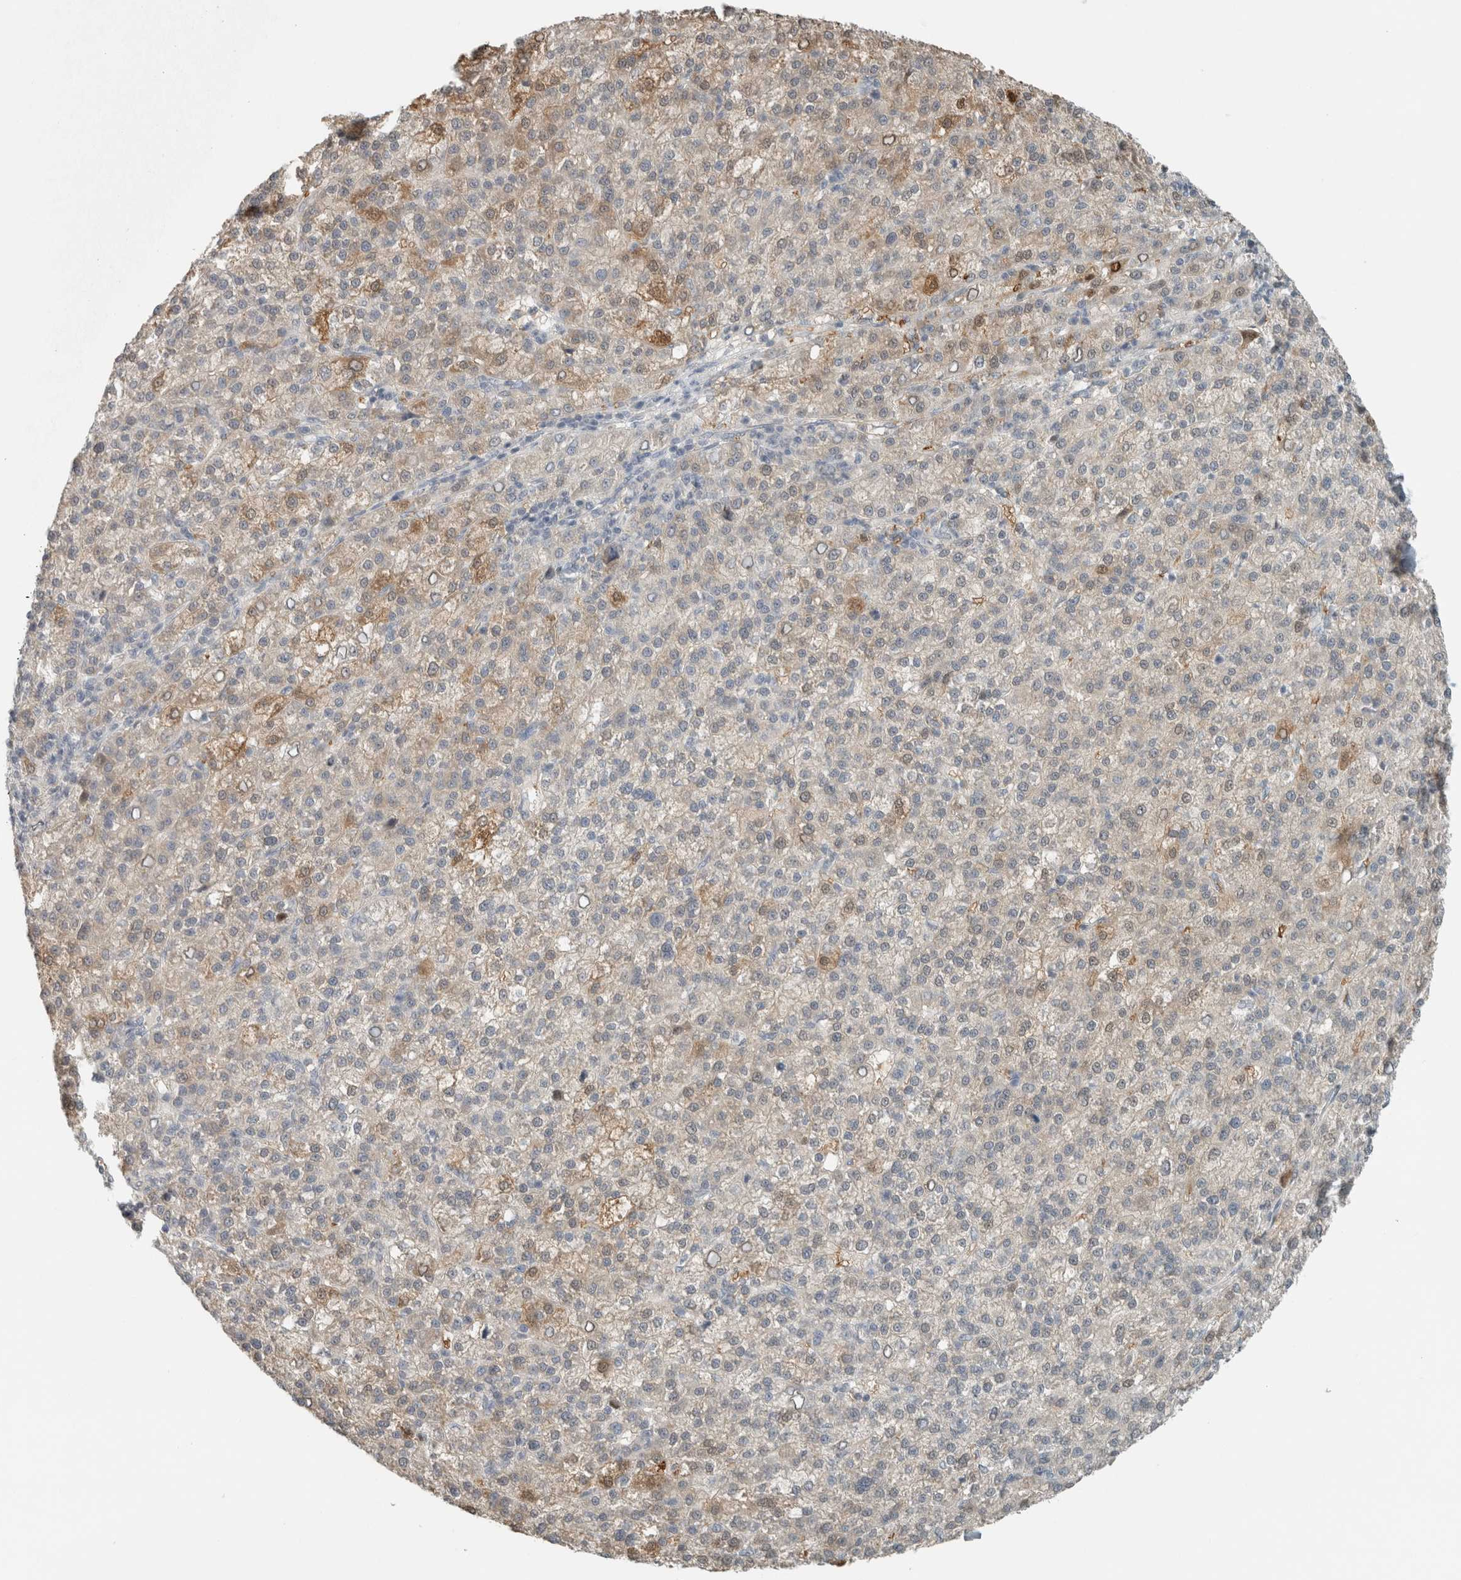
{"staining": {"intensity": "moderate", "quantity": "<25%", "location": "cytoplasmic/membranous"}, "tissue": "liver cancer", "cell_type": "Tumor cells", "image_type": "cancer", "snomed": [{"axis": "morphology", "description": "Carcinoma, Hepatocellular, NOS"}, {"axis": "topography", "description": "Liver"}], "caption": "Human hepatocellular carcinoma (liver) stained for a protein (brown) shows moderate cytoplasmic/membranous positive positivity in approximately <25% of tumor cells.", "gene": "TRIT1", "patient": {"sex": "female", "age": 58}}